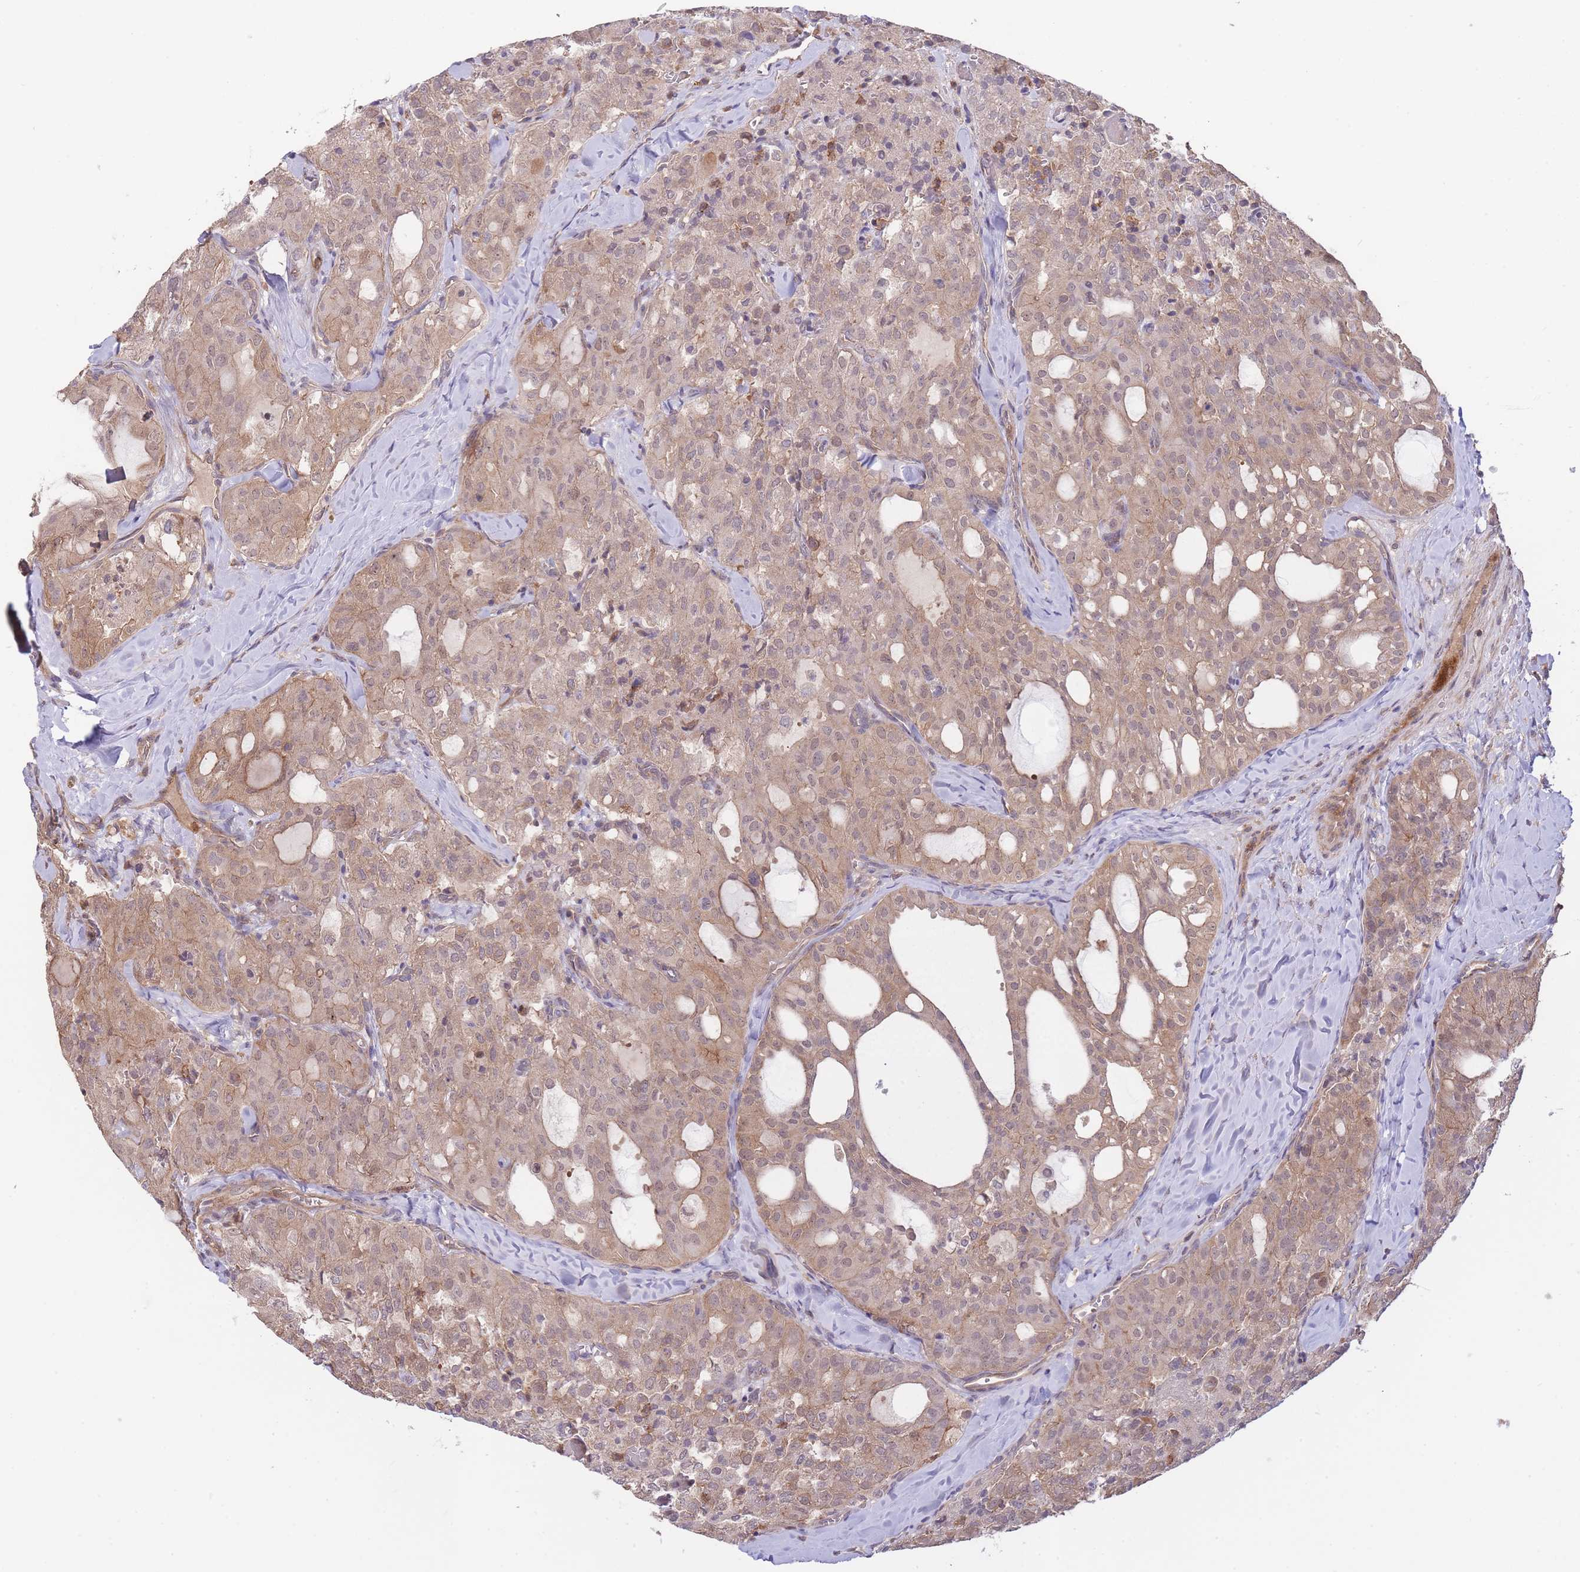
{"staining": {"intensity": "weak", "quantity": ">75%", "location": "cytoplasmic/membranous"}, "tissue": "thyroid cancer", "cell_type": "Tumor cells", "image_type": "cancer", "snomed": [{"axis": "morphology", "description": "Follicular adenoma carcinoma, NOS"}, {"axis": "topography", "description": "Thyroid gland"}], "caption": "Thyroid cancer (follicular adenoma carcinoma) tissue reveals weak cytoplasmic/membranous positivity in about >75% of tumor cells, visualized by immunohistochemistry. (DAB IHC with brightfield microscopy, high magnification).", "gene": "ZNF304", "patient": {"sex": "male", "age": 75}}